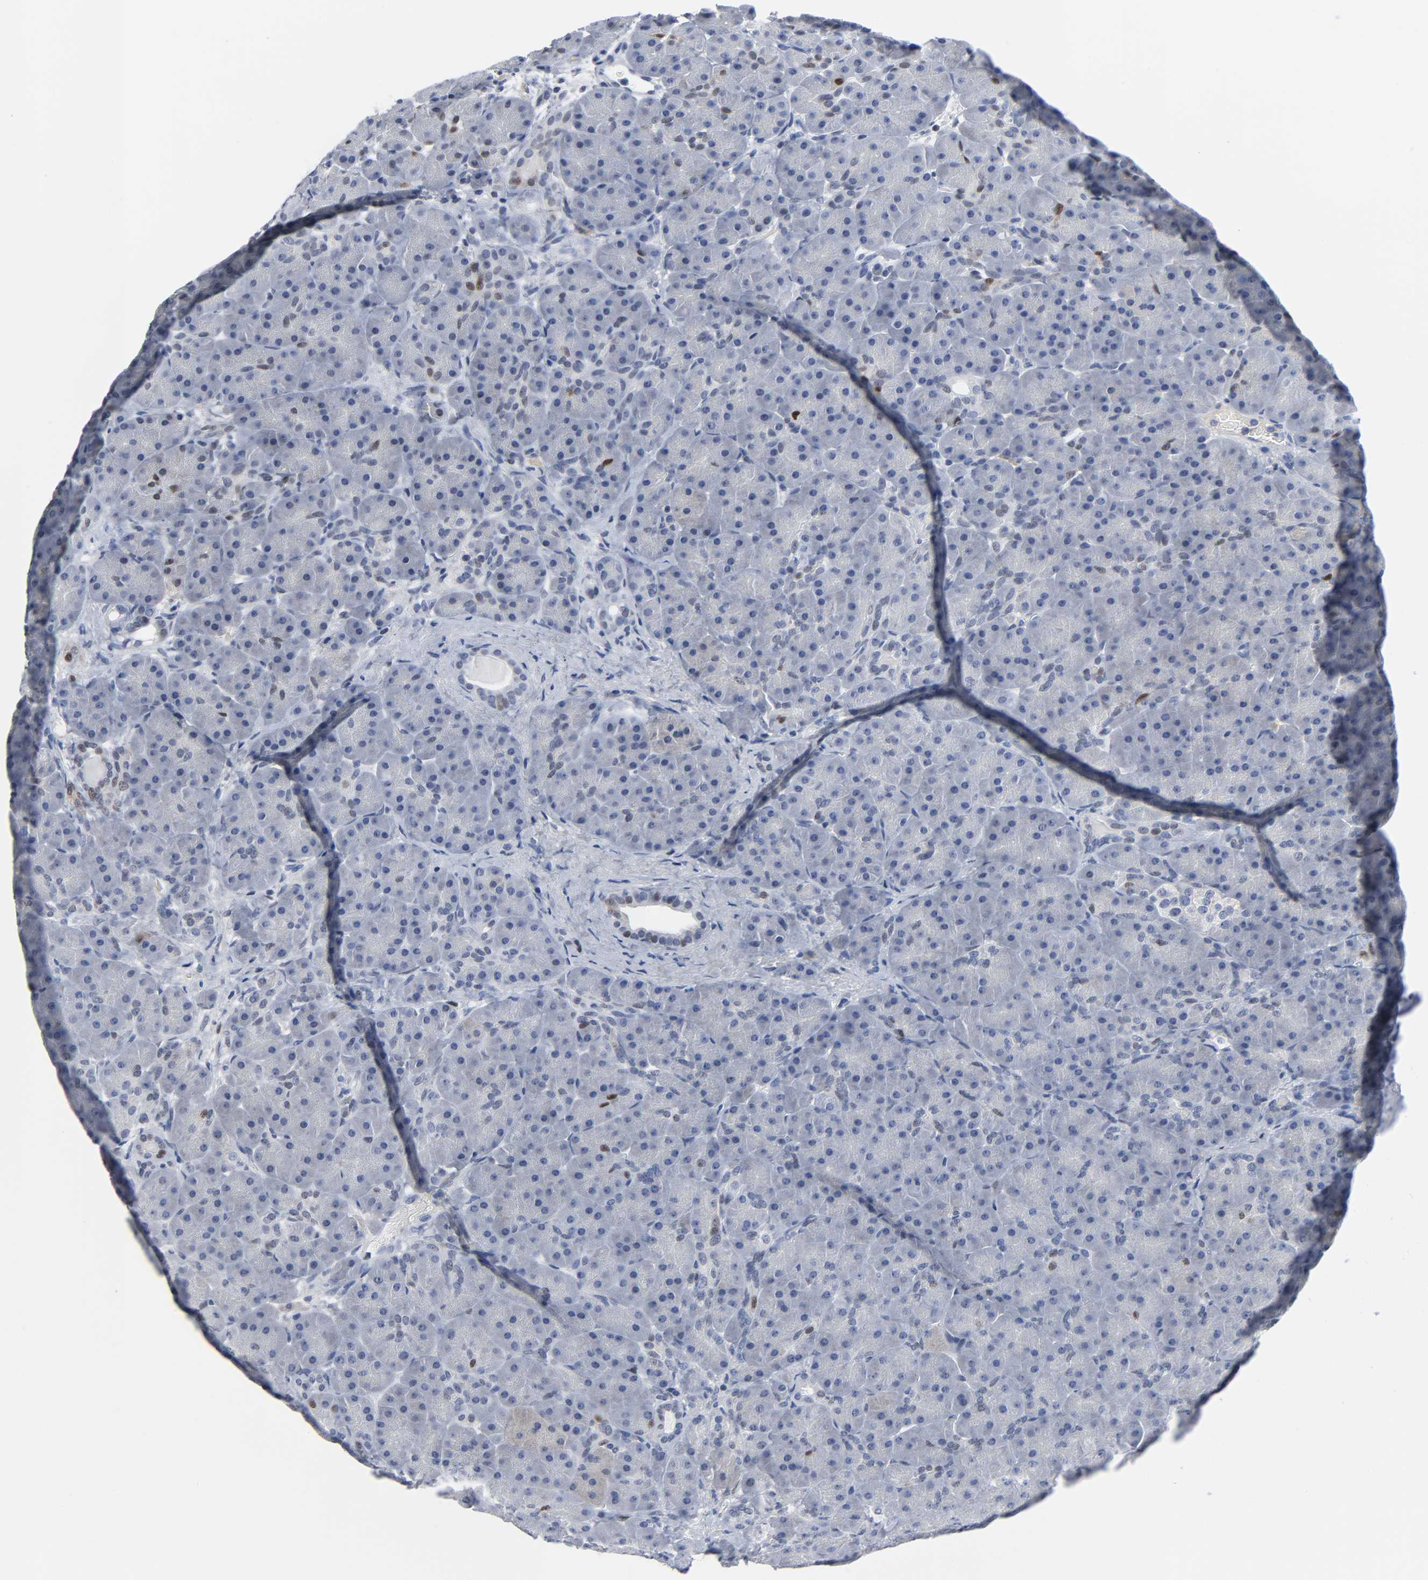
{"staining": {"intensity": "moderate", "quantity": "<25%", "location": "cytoplasmic/membranous"}, "tissue": "pancreas", "cell_type": "Exocrine glandular cells", "image_type": "normal", "snomed": [{"axis": "morphology", "description": "Normal tissue, NOS"}, {"axis": "topography", "description": "Pancreas"}], "caption": "A brown stain highlights moderate cytoplasmic/membranous positivity of a protein in exocrine glandular cells of normal human pancreas. (Brightfield microscopy of DAB IHC at high magnification).", "gene": "WEE1", "patient": {"sex": "male", "age": 66}}